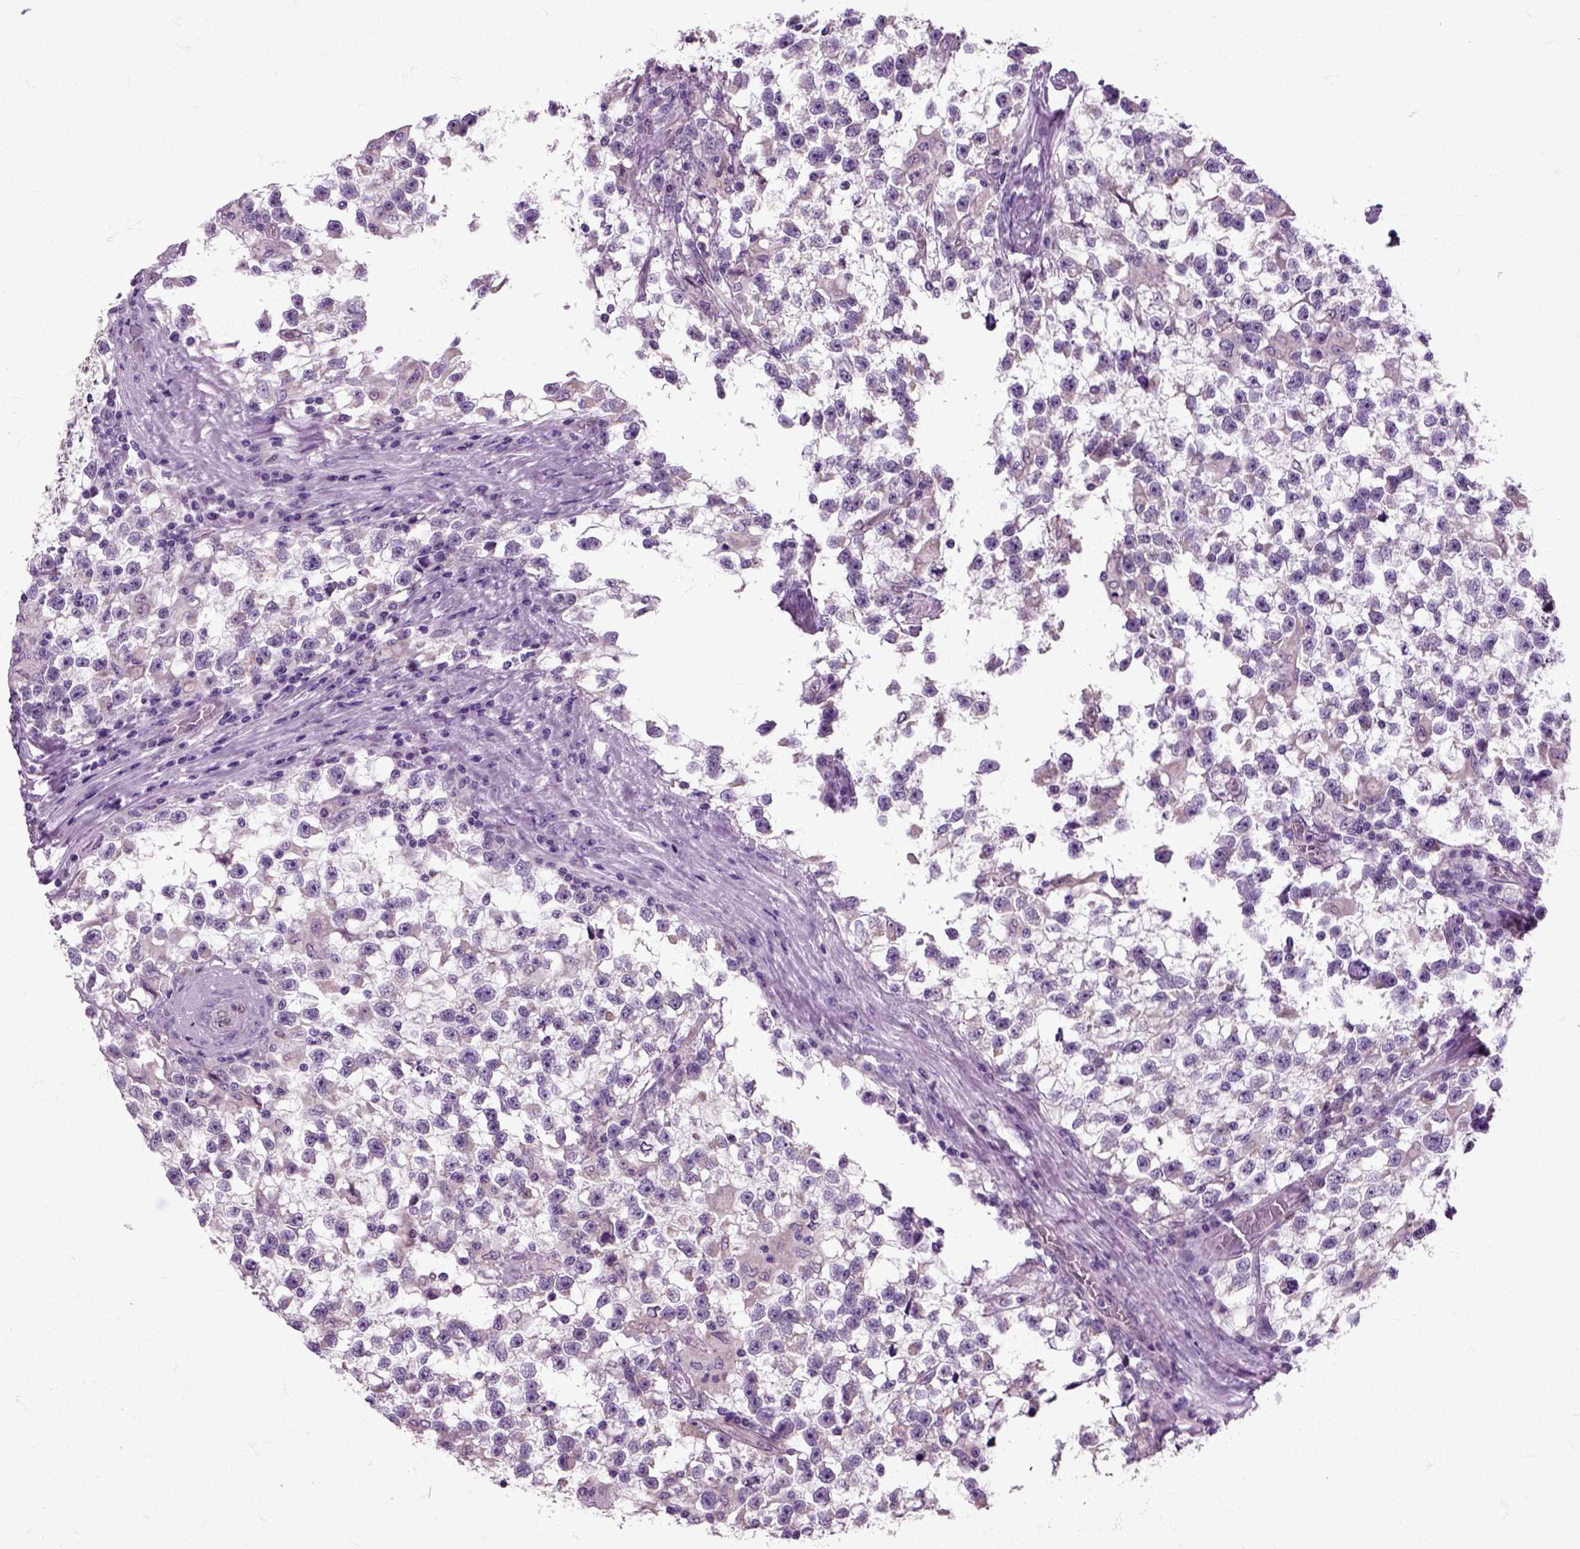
{"staining": {"intensity": "negative", "quantity": "none", "location": "none"}, "tissue": "testis cancer", "cell_type": "Tumor cells", "image_type": "cancer", "snomed": [{"axis": "morphology", "description": "Seminoma, NOS"}, {"axis": "topography", "description": "Testis"}], "caption": "Tumor cells are negative for brown protein staining in testis seminoma.", "gene": "HSPA2", "patient": {"sex": "male", "age": 31}}